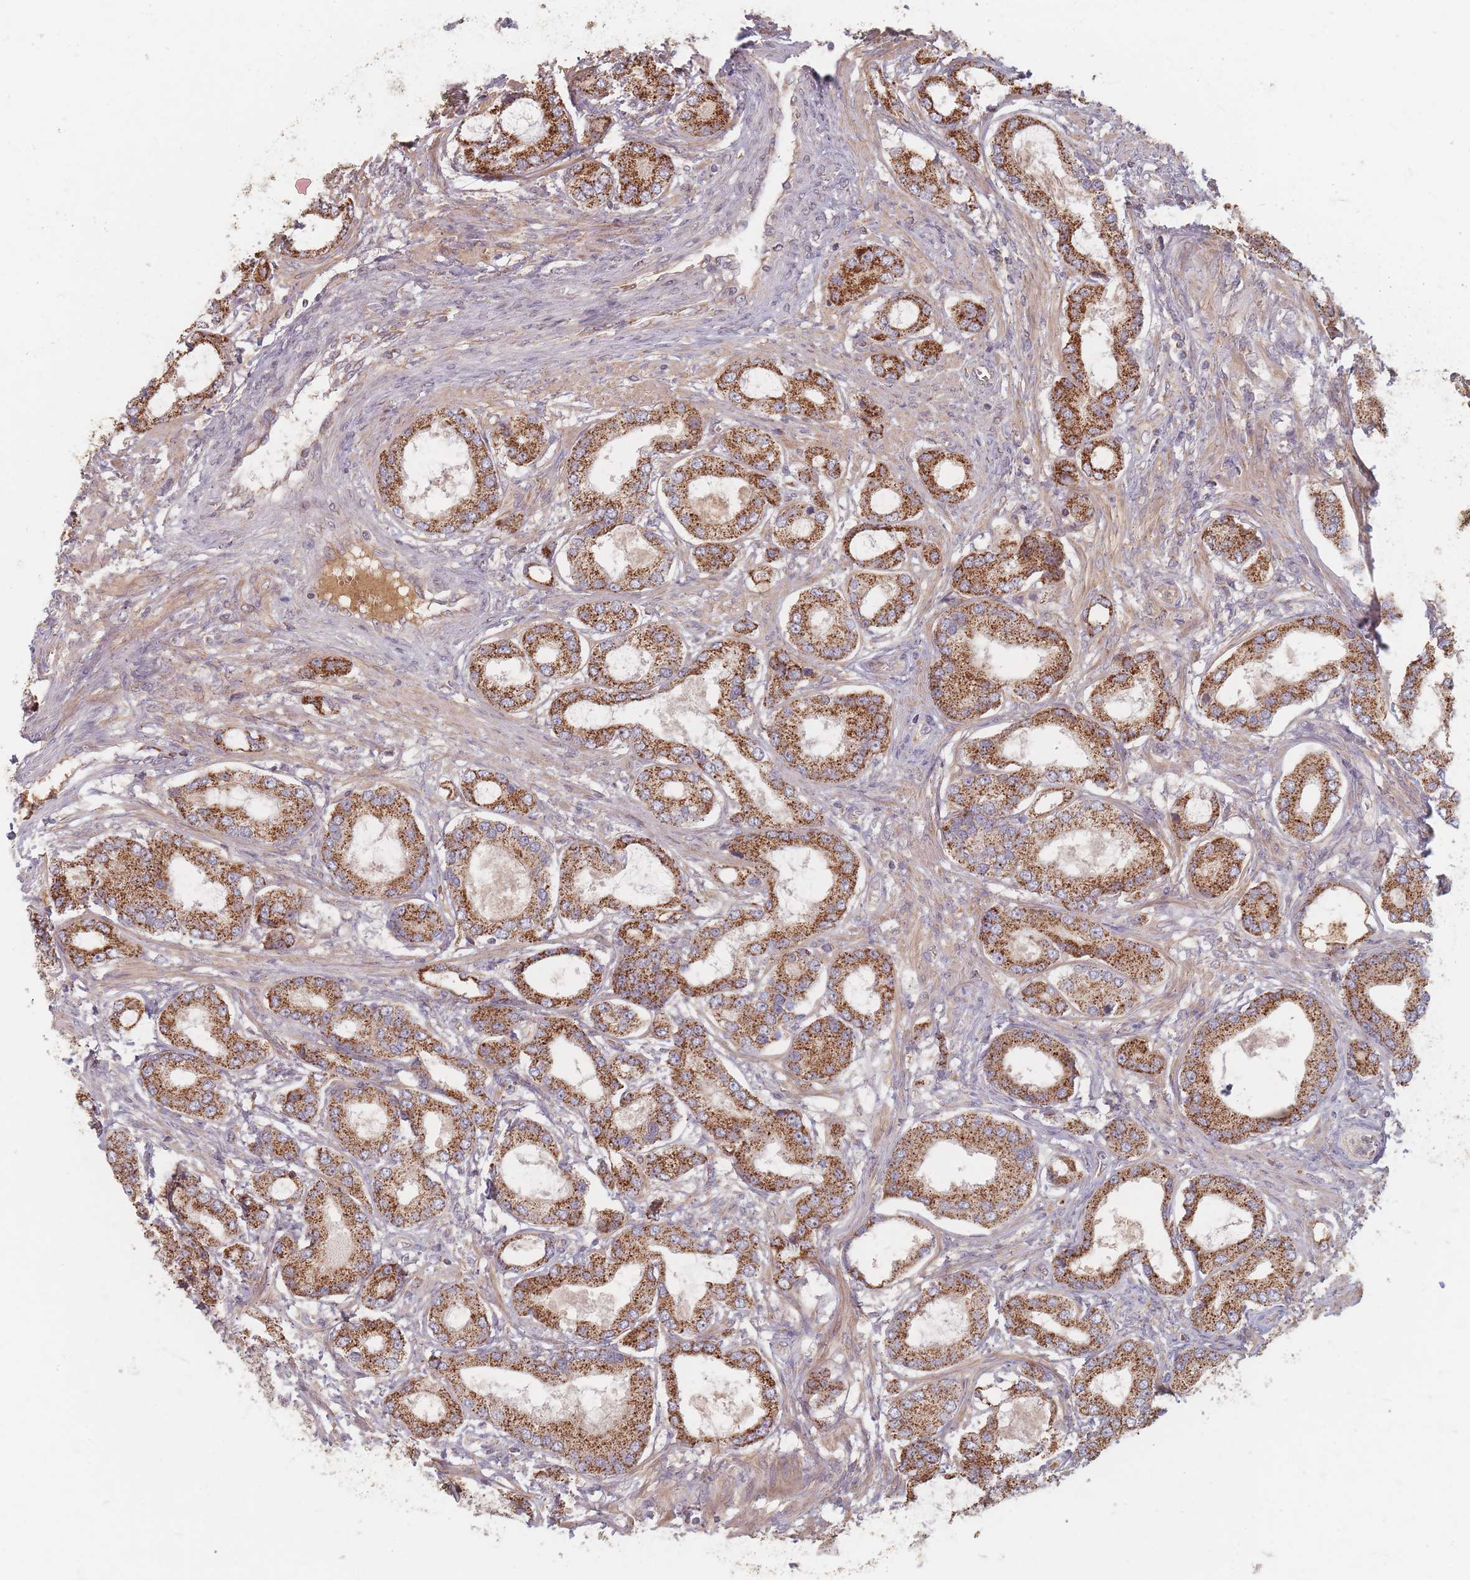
{"staining": {"intensity": "strong", "quantity": ">75%", "location": "cytoplasmic/membranous"}, "tissue": "prostate cancer", "cell_type": "Tumor cells", "image_type": "cancer", "snomed": [{"axis": "morphology", "description": "Adenocarcinoma, High grade"}, {"axis": "topography", "description": "Prostate"}], "caption": "Immunohistochemistry (IHC) of prostate cancer exhibits high levels of strong cytoplasmic/membranous expression in approximately >75% of tumor cells.", "gene": "OR2M4", "patient": {"sex": "male", "age": 69}}